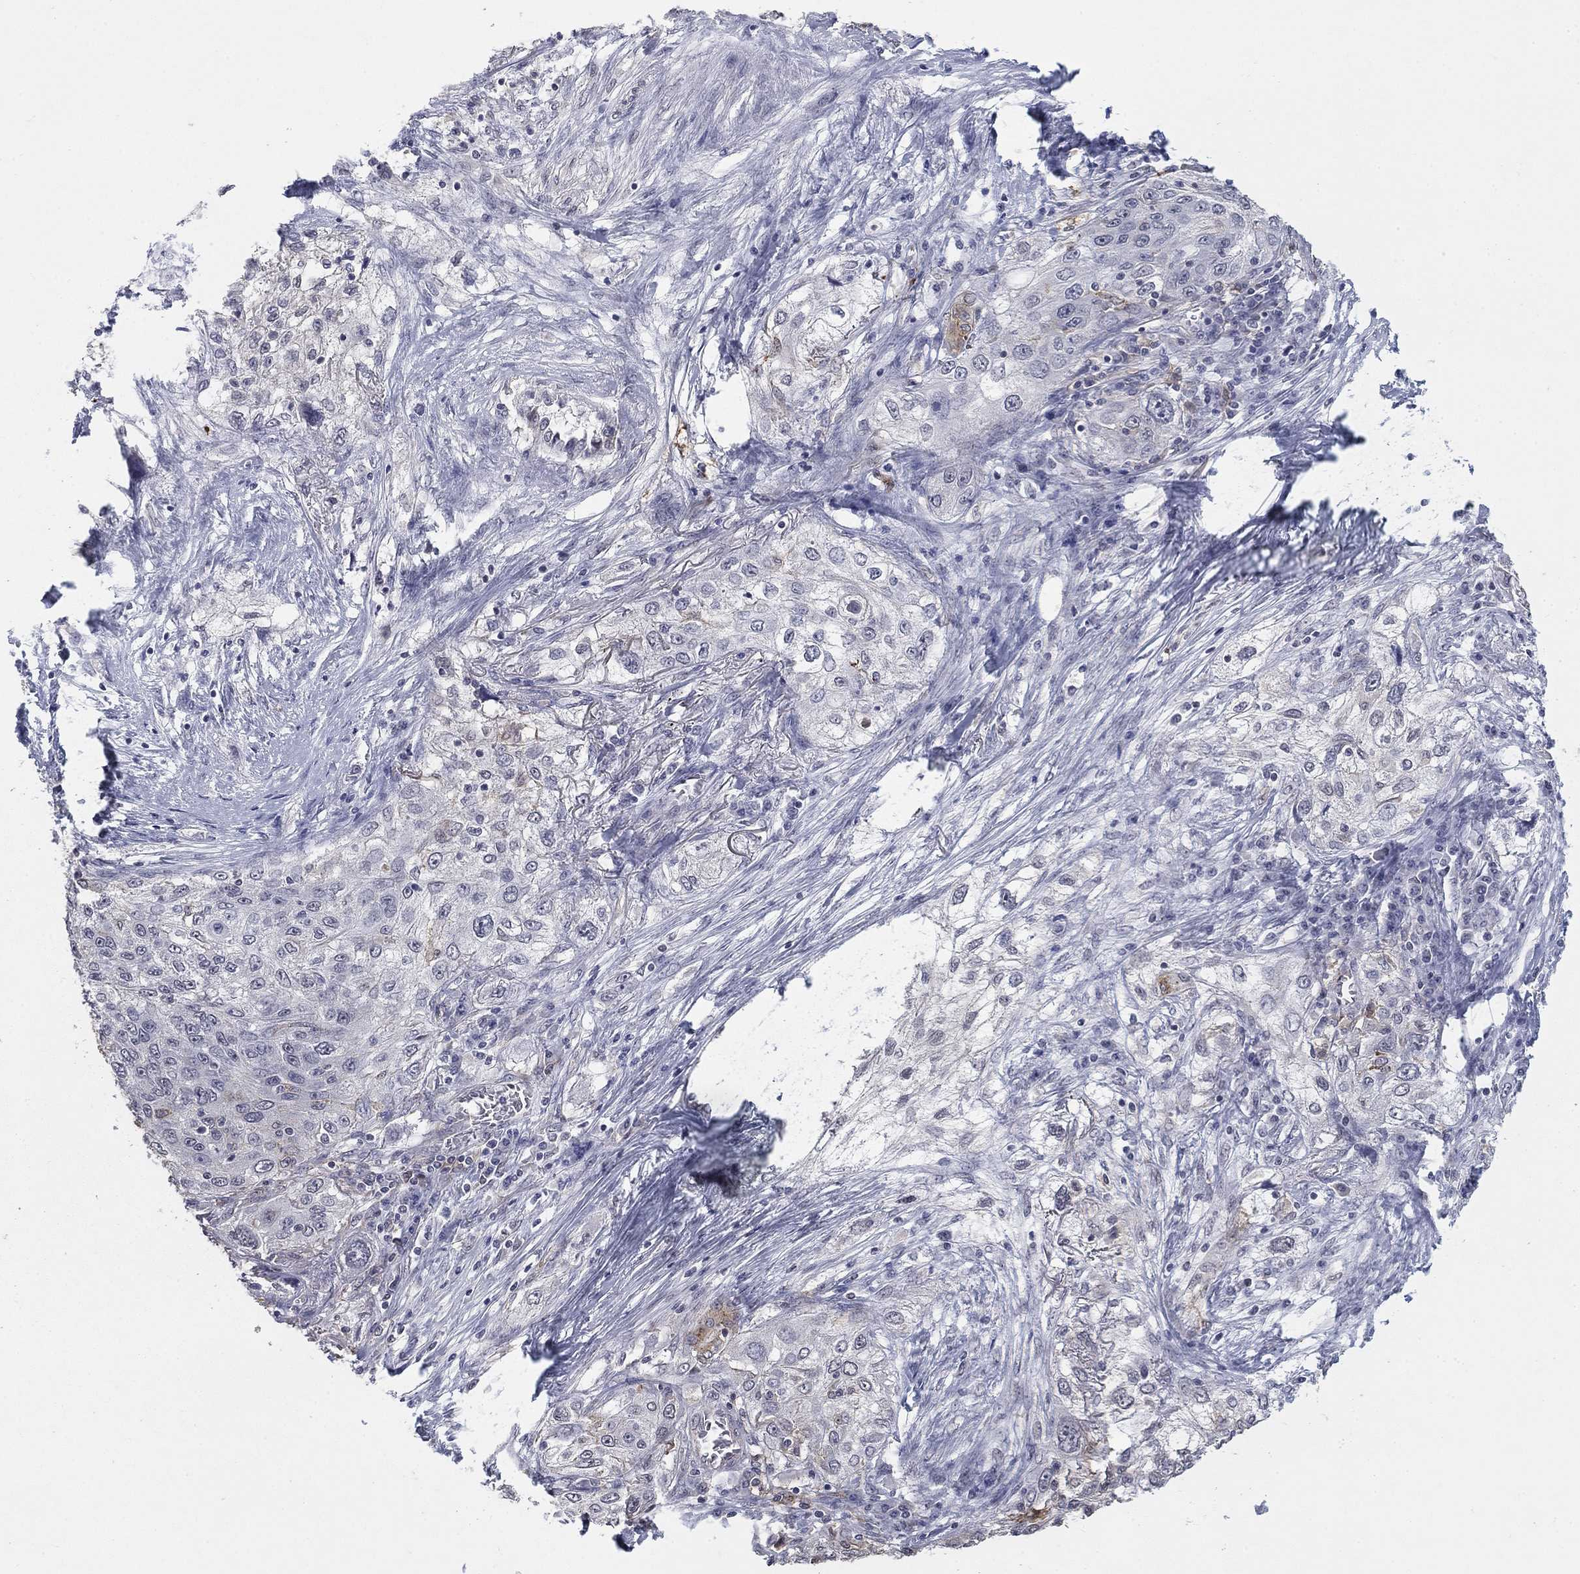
{"staining": {"intensity": "negative", "quantity": "none", "location": "none"}, "tissue": "lung cancer", "cell_type": "Tumor cells", "image_type": "cancer", "snomed": [{"axis": "morphology", "description": "Squamous cell carcinoma, NOS"}, {"axis": "topography", "description": "Lung"}], "caption": "Immunohistochemical staining of human lung cancer (squamous cell carcinoma) displays no significant staining in tumor cells.", "gene": "GRIA3", "patient": {"sex": "female", "age": 69}}